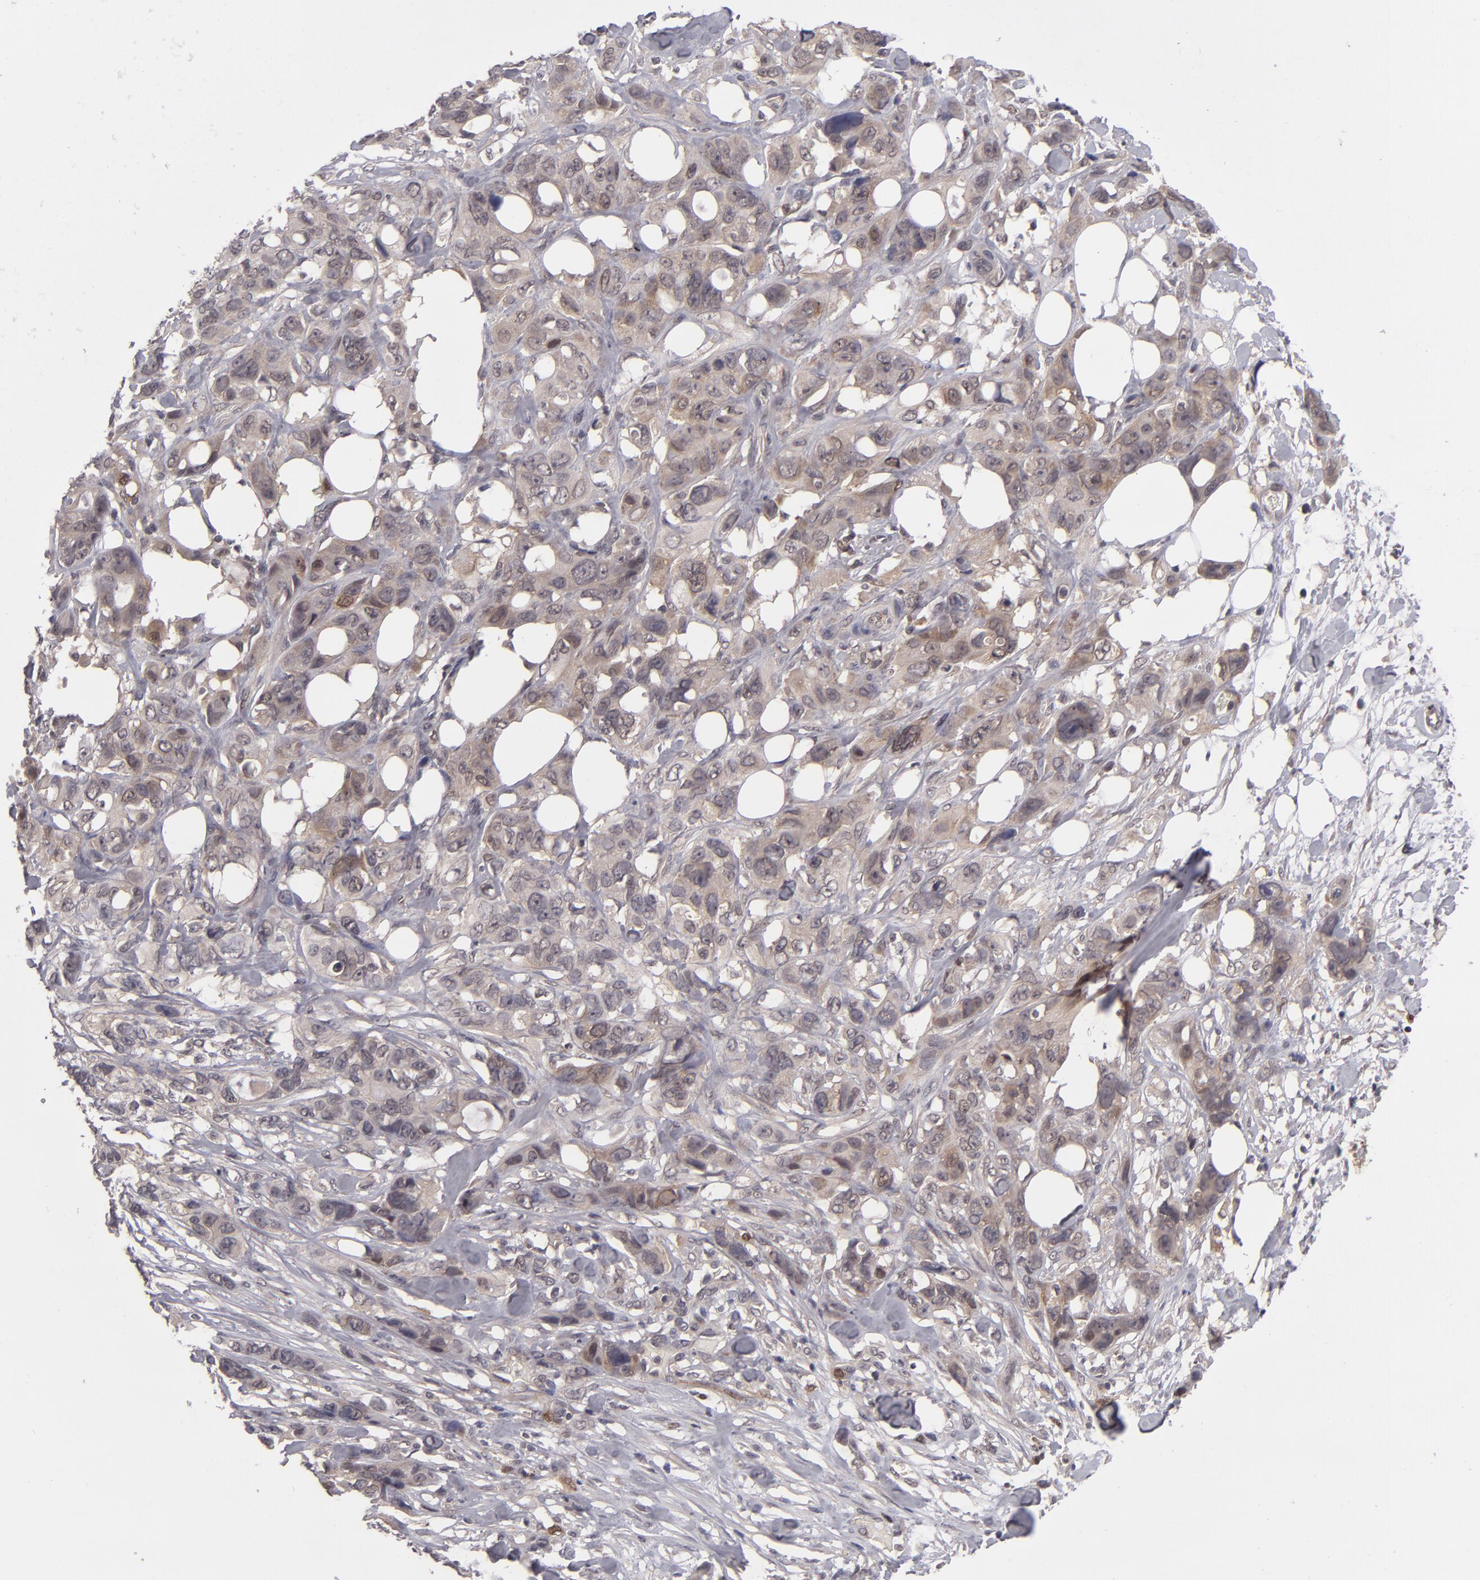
{"staining": {"intensity": "weak", "quantity": ">75%", "location": "cytoplasmic/membranous"}, "tissue": "stomach cancer", "cell_type": "Tumor cells", "image_type": "cancer", "snomed": [{"axis": "morphology", "description": "Adenocarcinoma, NOS"}, {"axis": "topography", "description": "Stomach, upper"}], "caption": "Immunohistochemistry (IHC) (DAB (3,3'-diaminobenzidine)) staining of human stomach cancer exhibits weak cytoplasmic/membranous protein staining in about >75% of tumor cells. The staining is performed using DAB brown chromogen to label protein expression. The nuclei are counter-stained blue using hematoxylin.", "gene": "TYMS", "patient": {"sex": "male", "age": 47}}